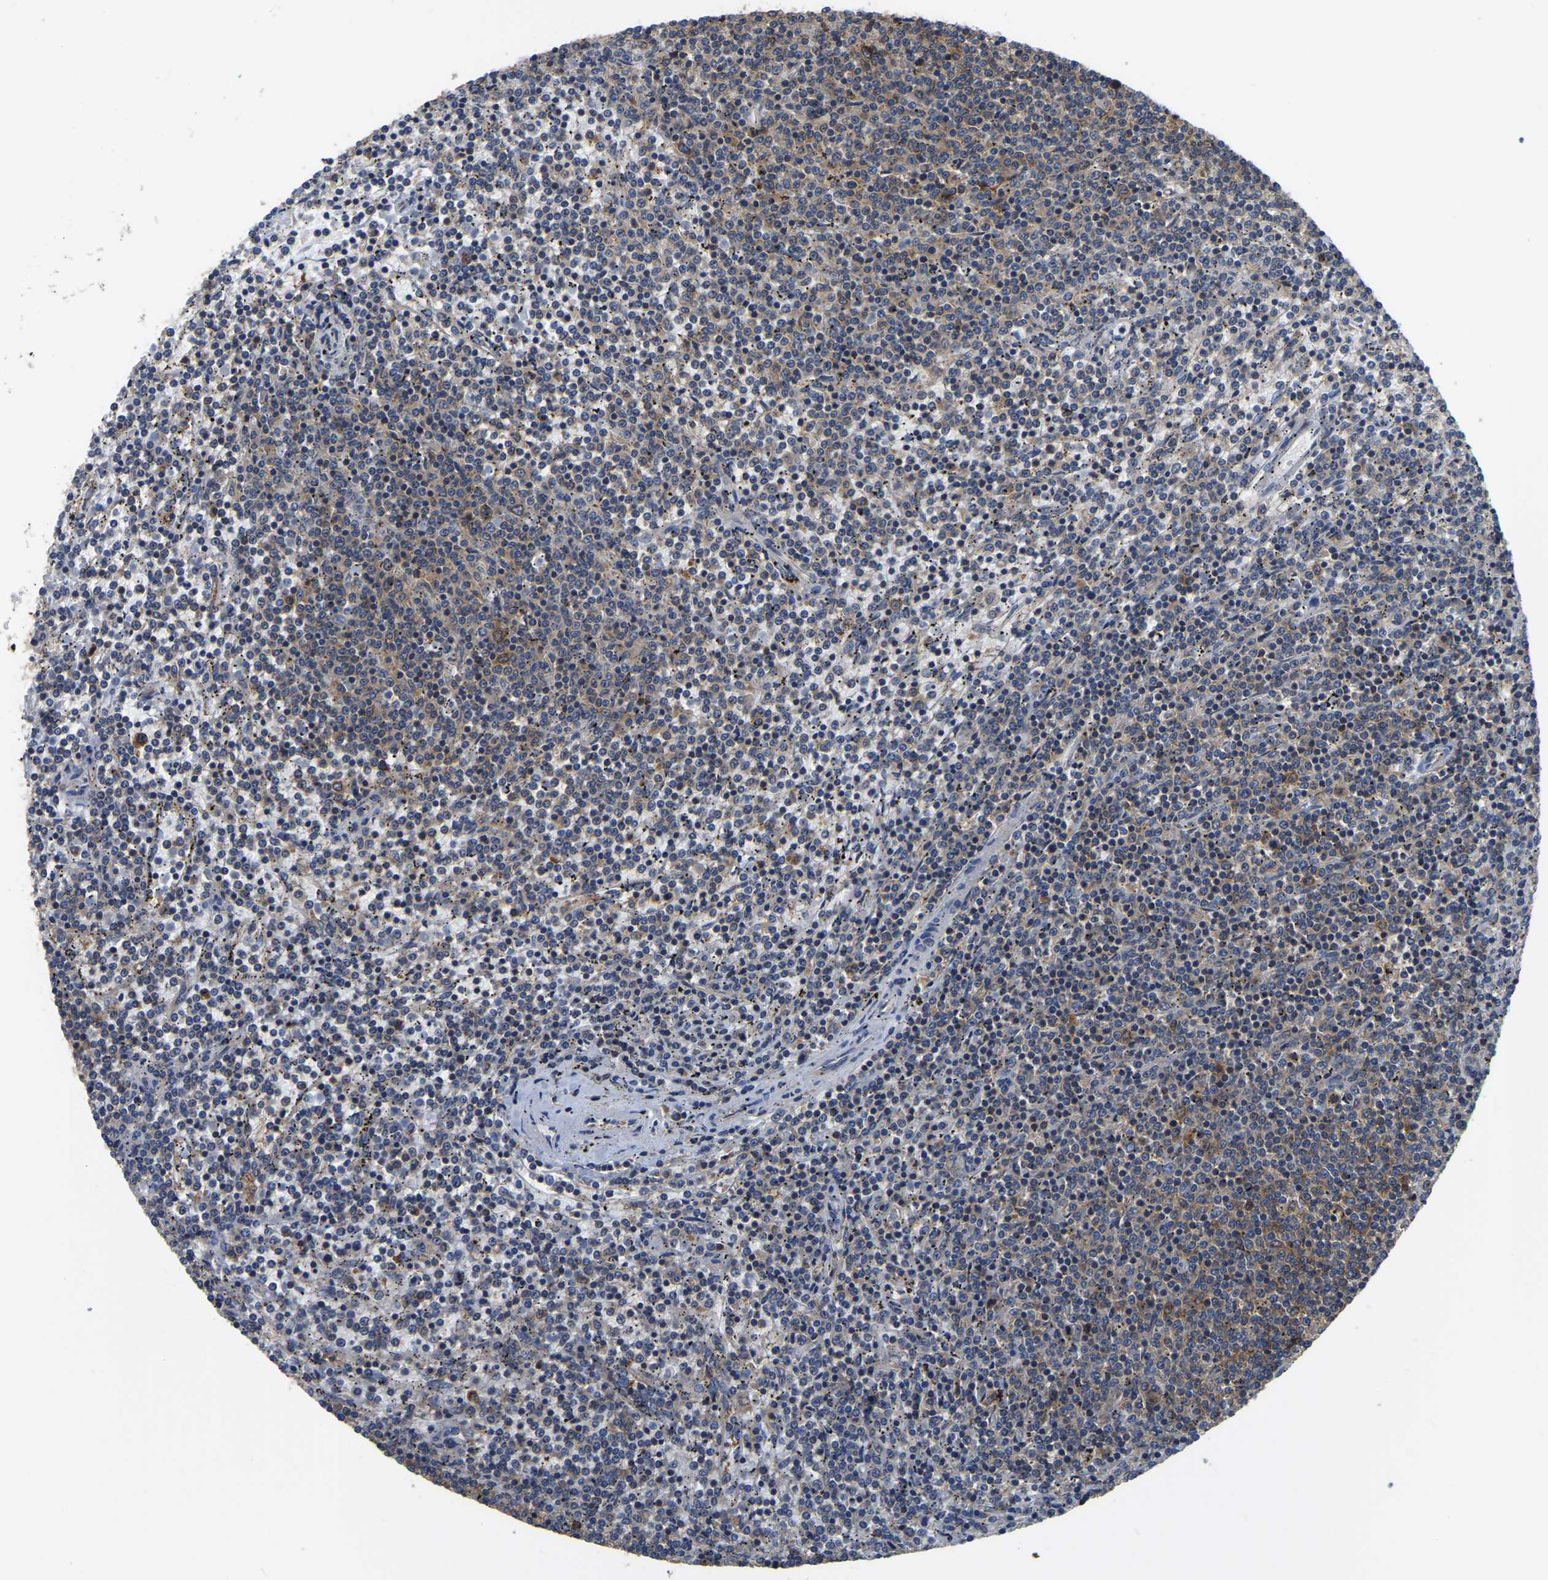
{"staining": {"intensity": "moderate", "quantity": ">75%", "location": "cytoplasmic/membranous"}, "tissue": "lymphoma", "cell_type": "Tumor cells", "image_type": "cancer", "snomed": [{"axis": "morphology", "description": "Malignant lymphoma, non-Hodgkin's type, Low grade"}, {"axis": "topography", "description": "Spleen"}], "caption": "A medium amount of moderate cytoplasmic/membranous staining is present in about >75% of tumor cells in malignant lymphoma, non-Hodgkin's type (low-grade) tissue. Ihc stains the protein of interest in brown and the nuclei are stained blue.", "gene": "GARS1", "patient": {"sex": "female", "age": 50}}